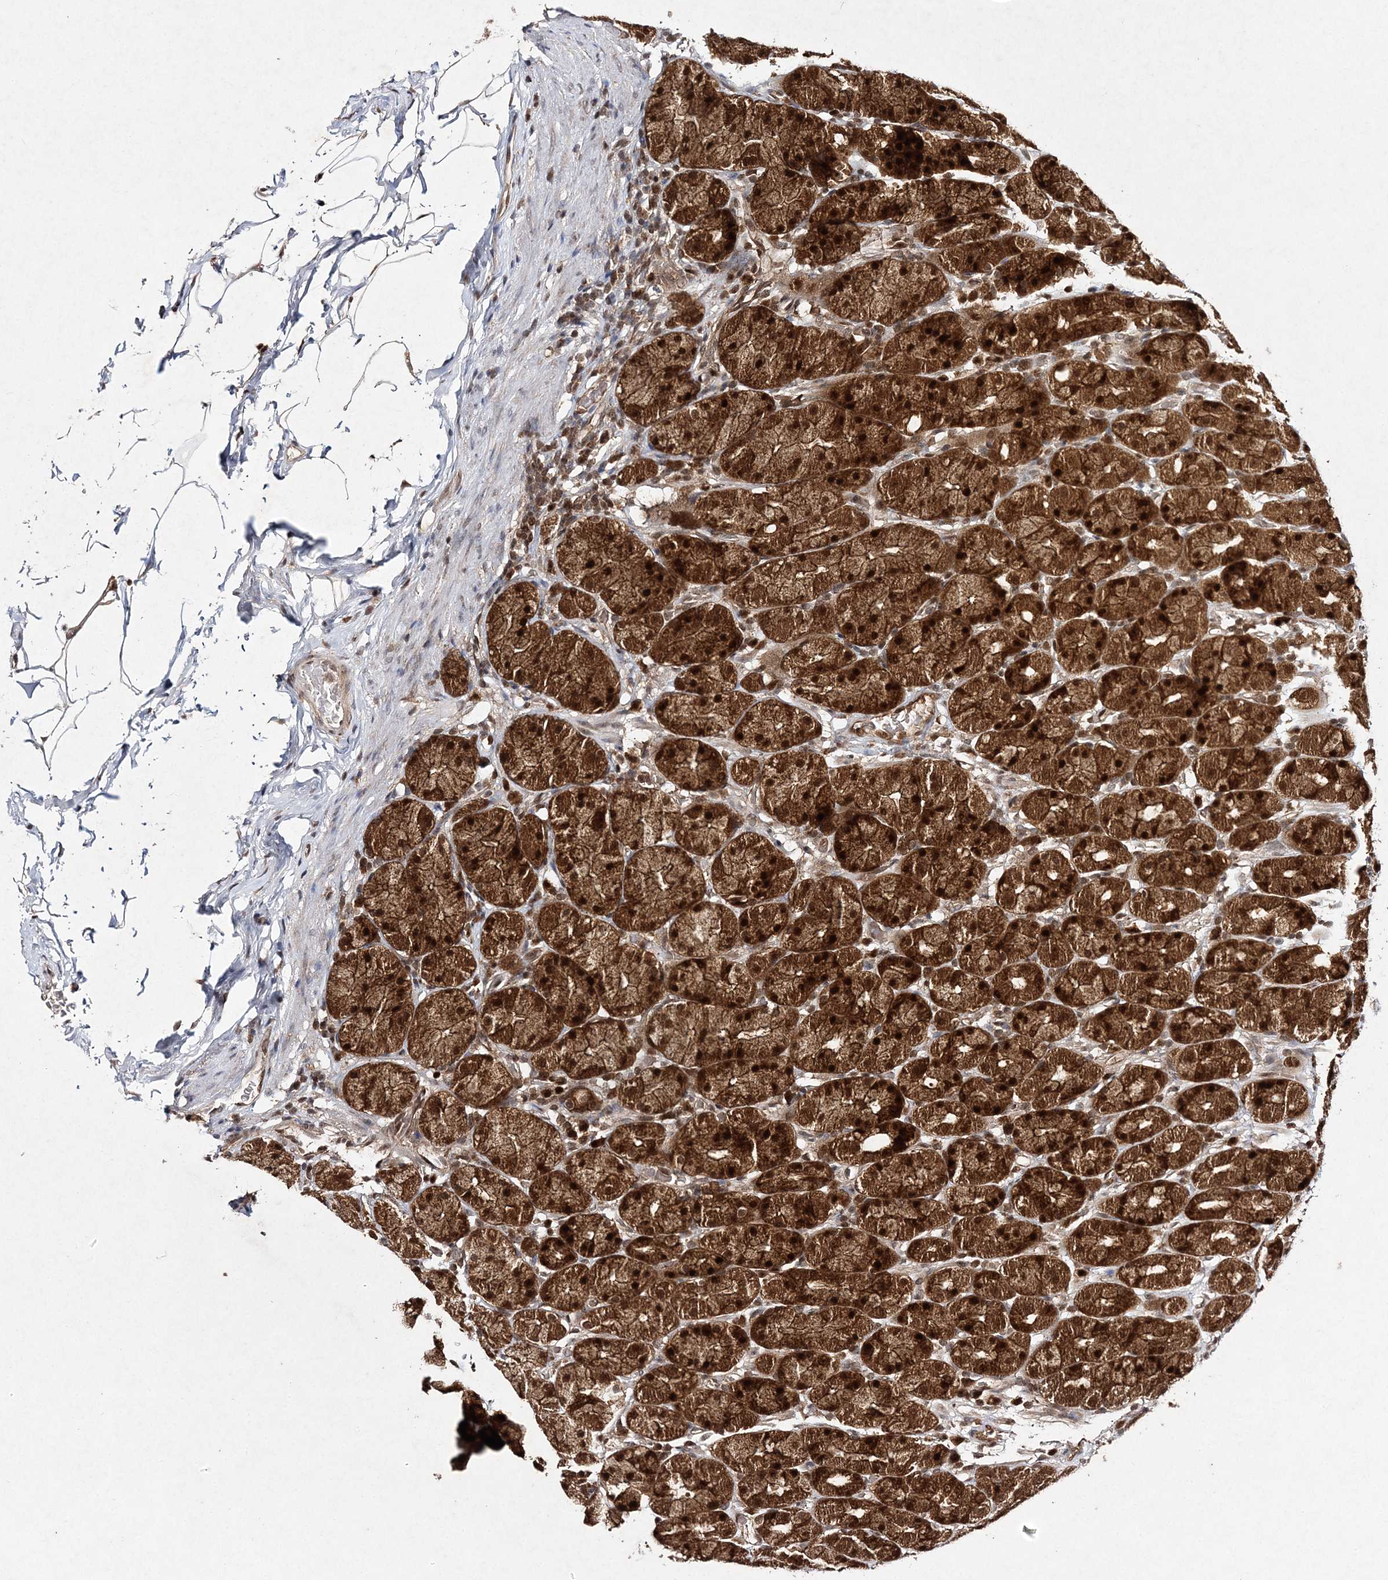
{"staining": {"intensity": "strong", "quantity": ">75%", "location": "cytoplasmic/membranous,nuclear"}, "tissue": "stomach", "cell_type": "Glandular cells", "image_type": "normal", "snomed": [{"axis": "morphology", "description": "Normal tissue, NOS"}, {"axis": "topography", "description": "Stomach, upper"}], "caption": "This photomicrograph exhibits immunohistochemistry staining of unremarkable human stomach, with high strong cytoplasmic/membranous,nuclear expression in approximately >75% of glandular cells.", "gene": "NIF3L1", "patient": {"sex": "male", "age": 68}}